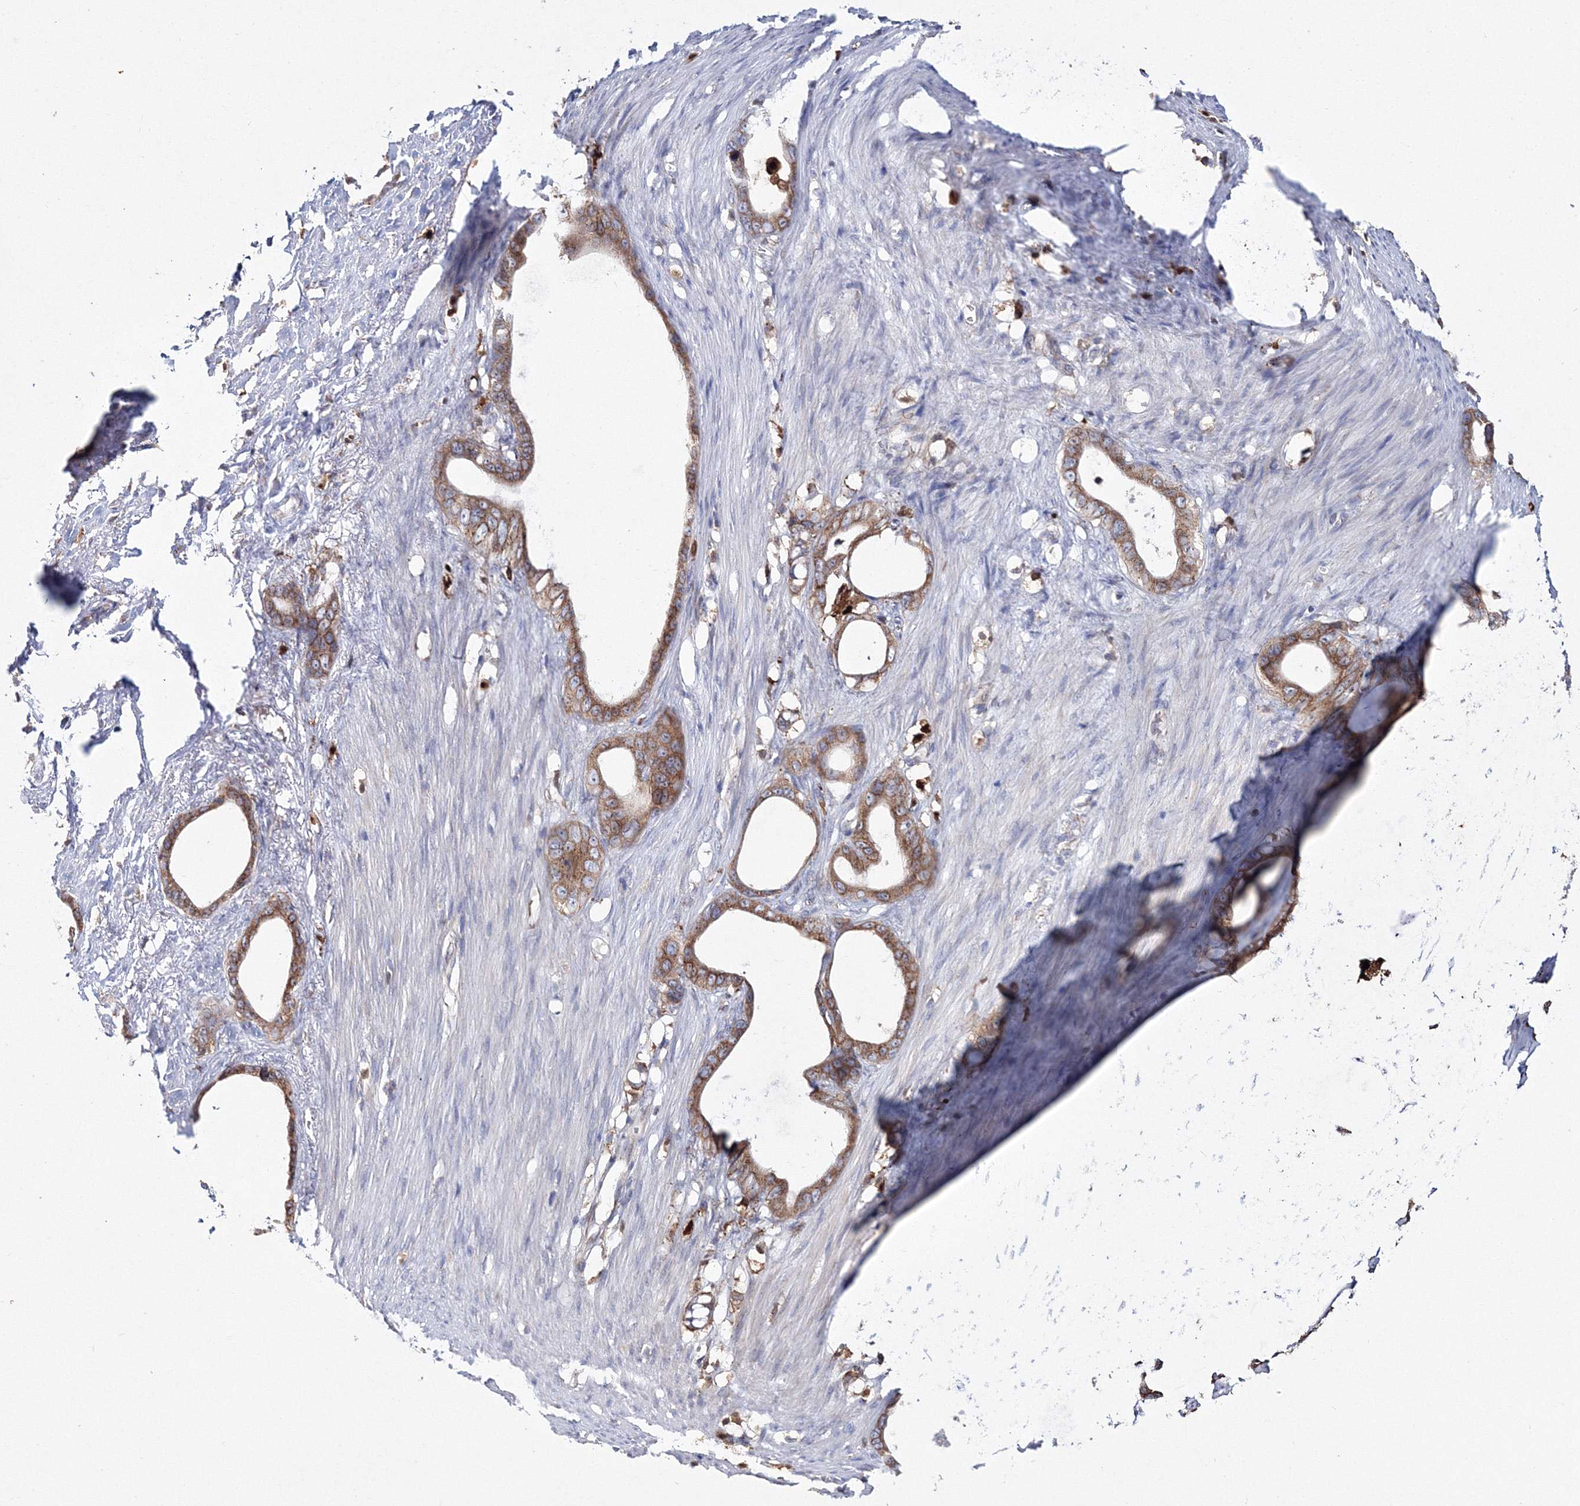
{"staining": {"intensity": "moderate", "quantity": ">75%", "location": "cytoplasmic/membranous"}, "tissue": "stomach cancer", "cell_type": "Tumor cells", "image_type": "cancer", "snomed": [{"axis": "morphology", "description": "Adenocarcinoma, NOS"}, {"axis": "topography", "description": "Stomach"}], "caption": "Immunohistochemistry of adenocarcinoma (stomach) displays medium levels of moderate cytoplasmic/membranous expression in approximately >75% of tumor cells.", "gene": "ARCN1", "patient": {"sex": "female", "age": 75}}